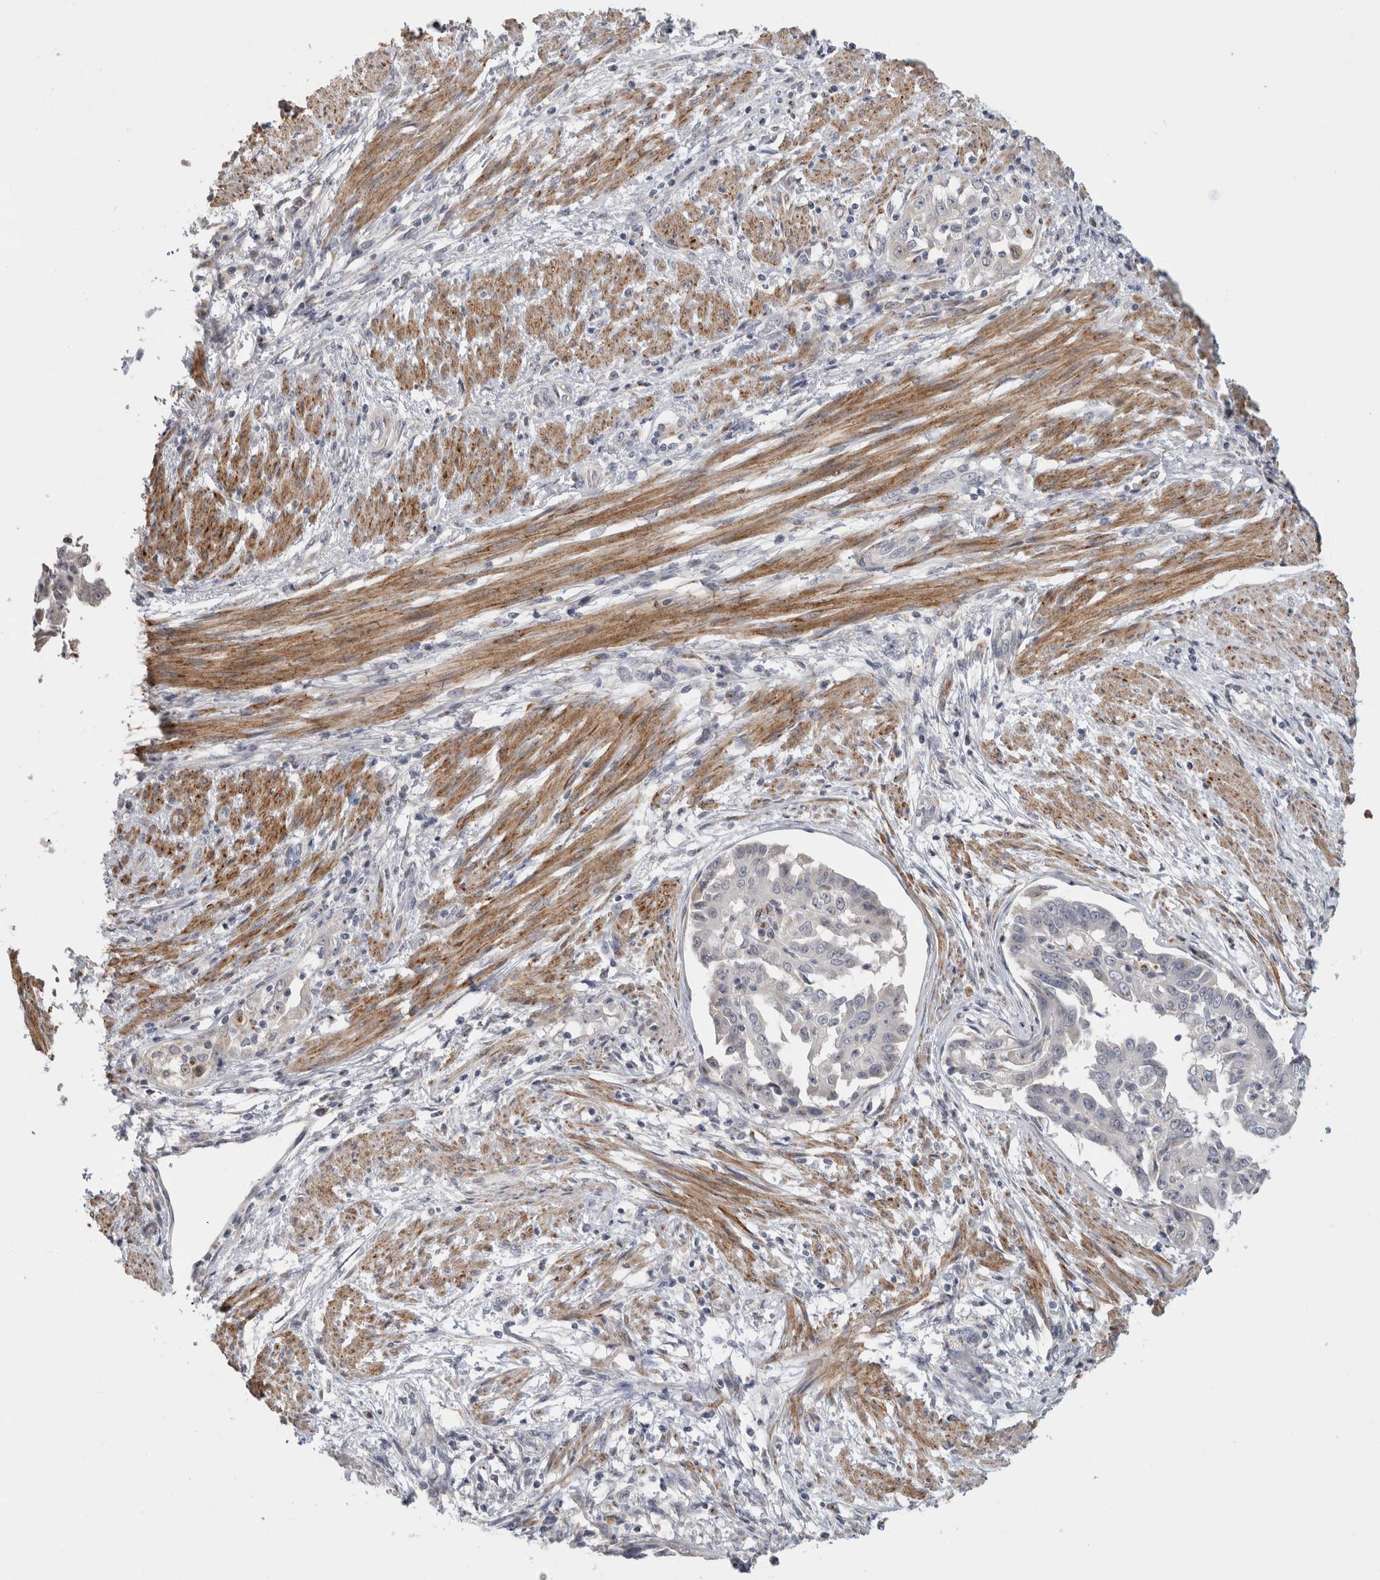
{"staining": {"intensity": "negative", "quantity": "none", "location": "none"}, "tissue": "endometrial cancer", "cell_type": "Tumor cells", "image_type": "cancer", "snomed": [{"axis": "morphology", "description": "Adenocarcinoma, NOS"}, {"axis": "topography", "description": "Endometrium"}], "caption": "A high-resolution photomicrograph shows immunohistochemistry (IHC) staining of endometrial cancer, which displays no significant expression in tumor cells.", "gene": "MGAT1", "patient": {"sex": "female", "age": 85}}